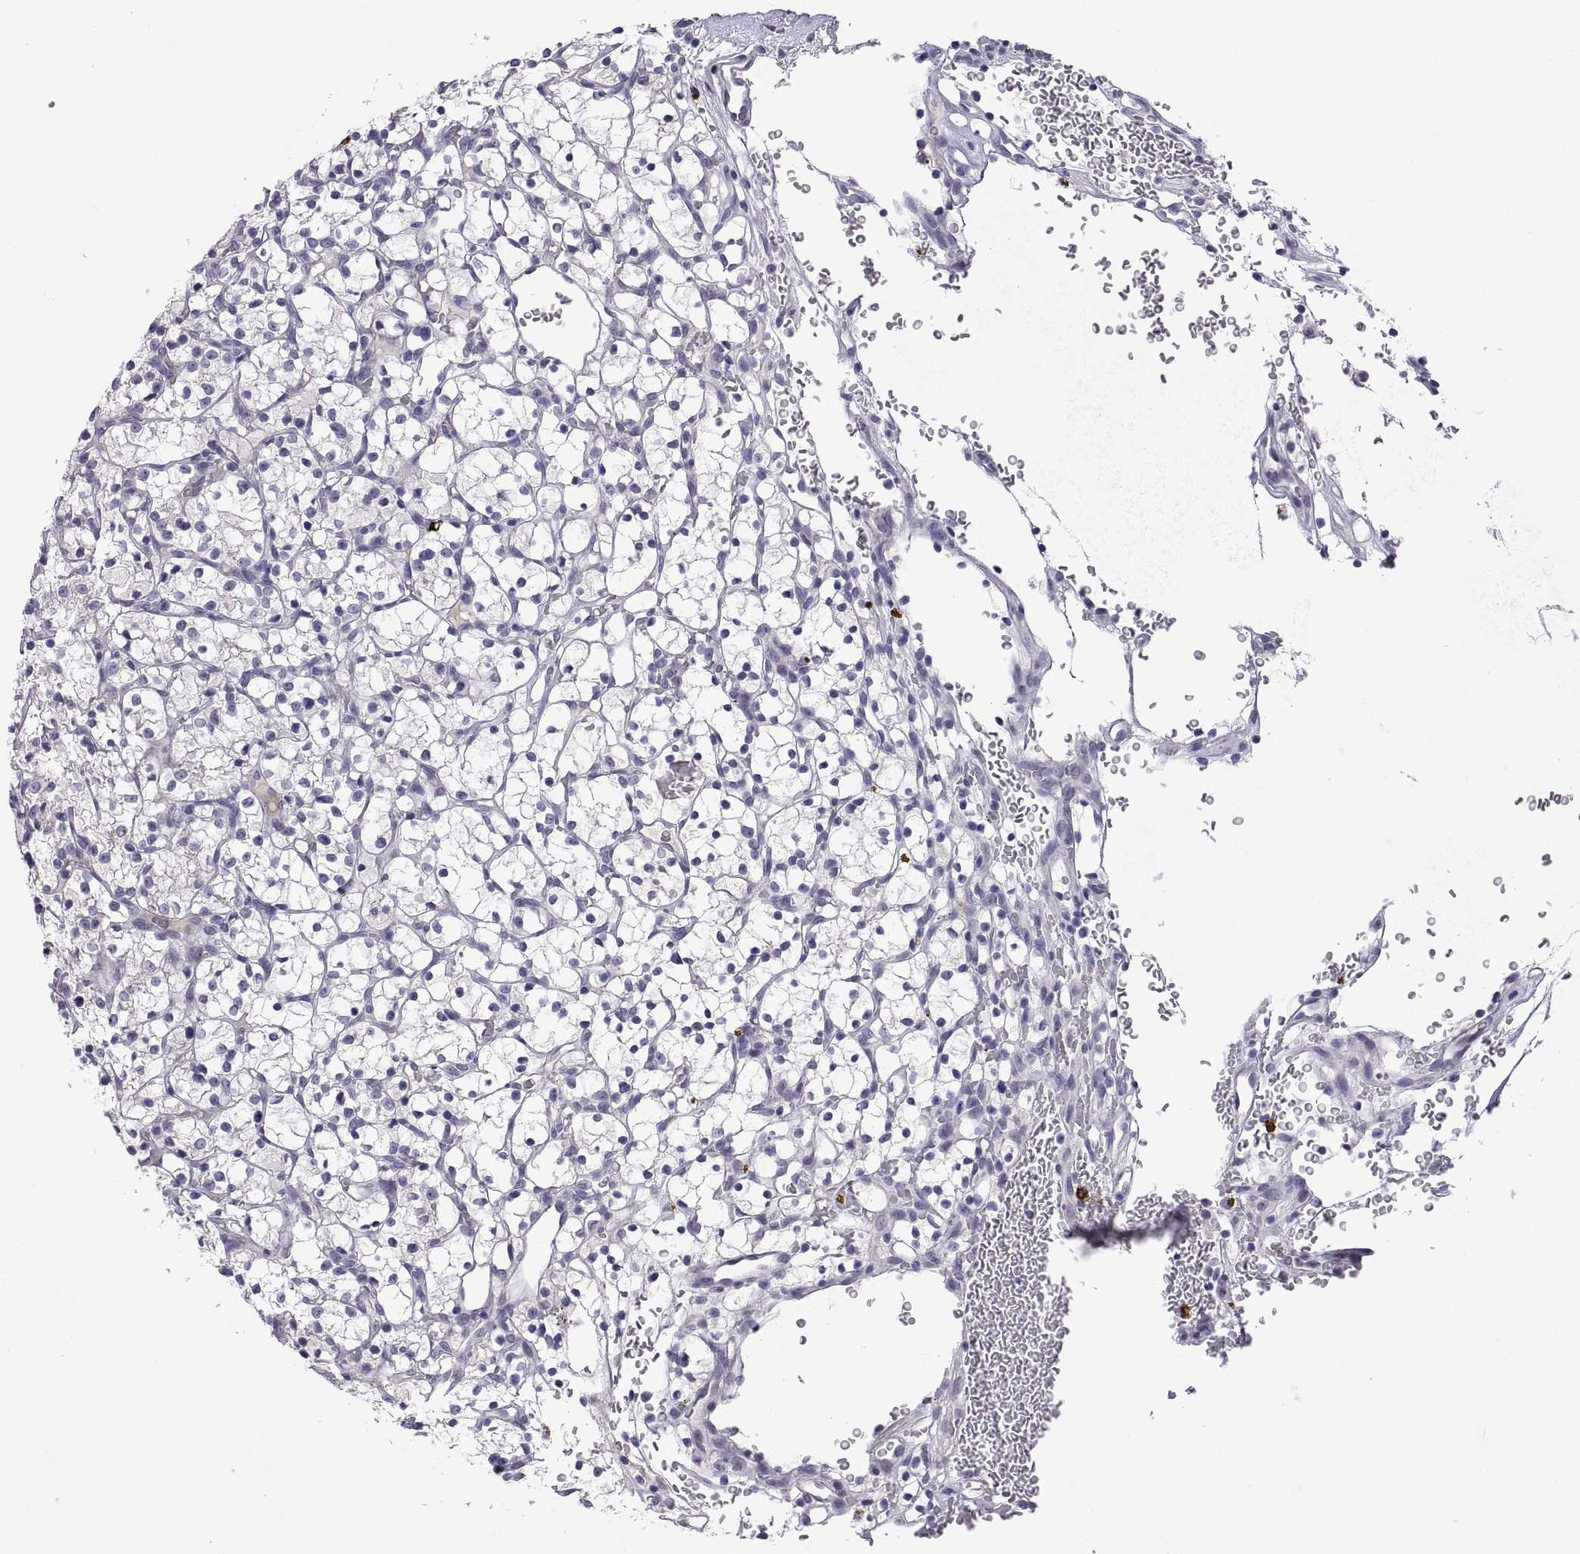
{"staining": {"intensity": "negative", "quantity": "none", "location": "none"}, "tissue": "renal cancer", "cell_type": "Tumor cells", "image_type": "cancer", "snomed": [{"axis": "morphology", "description": "Adenocarcinoma, NOS"}, {"axis": "topography", "description": "Kidney"}], "caption": "Histopathology image shows no significant protein positivity in tumor cells of renal adenocarcinoma.", "gene": "MS4A1", "patient": {"sex": "female", "age": 64}}